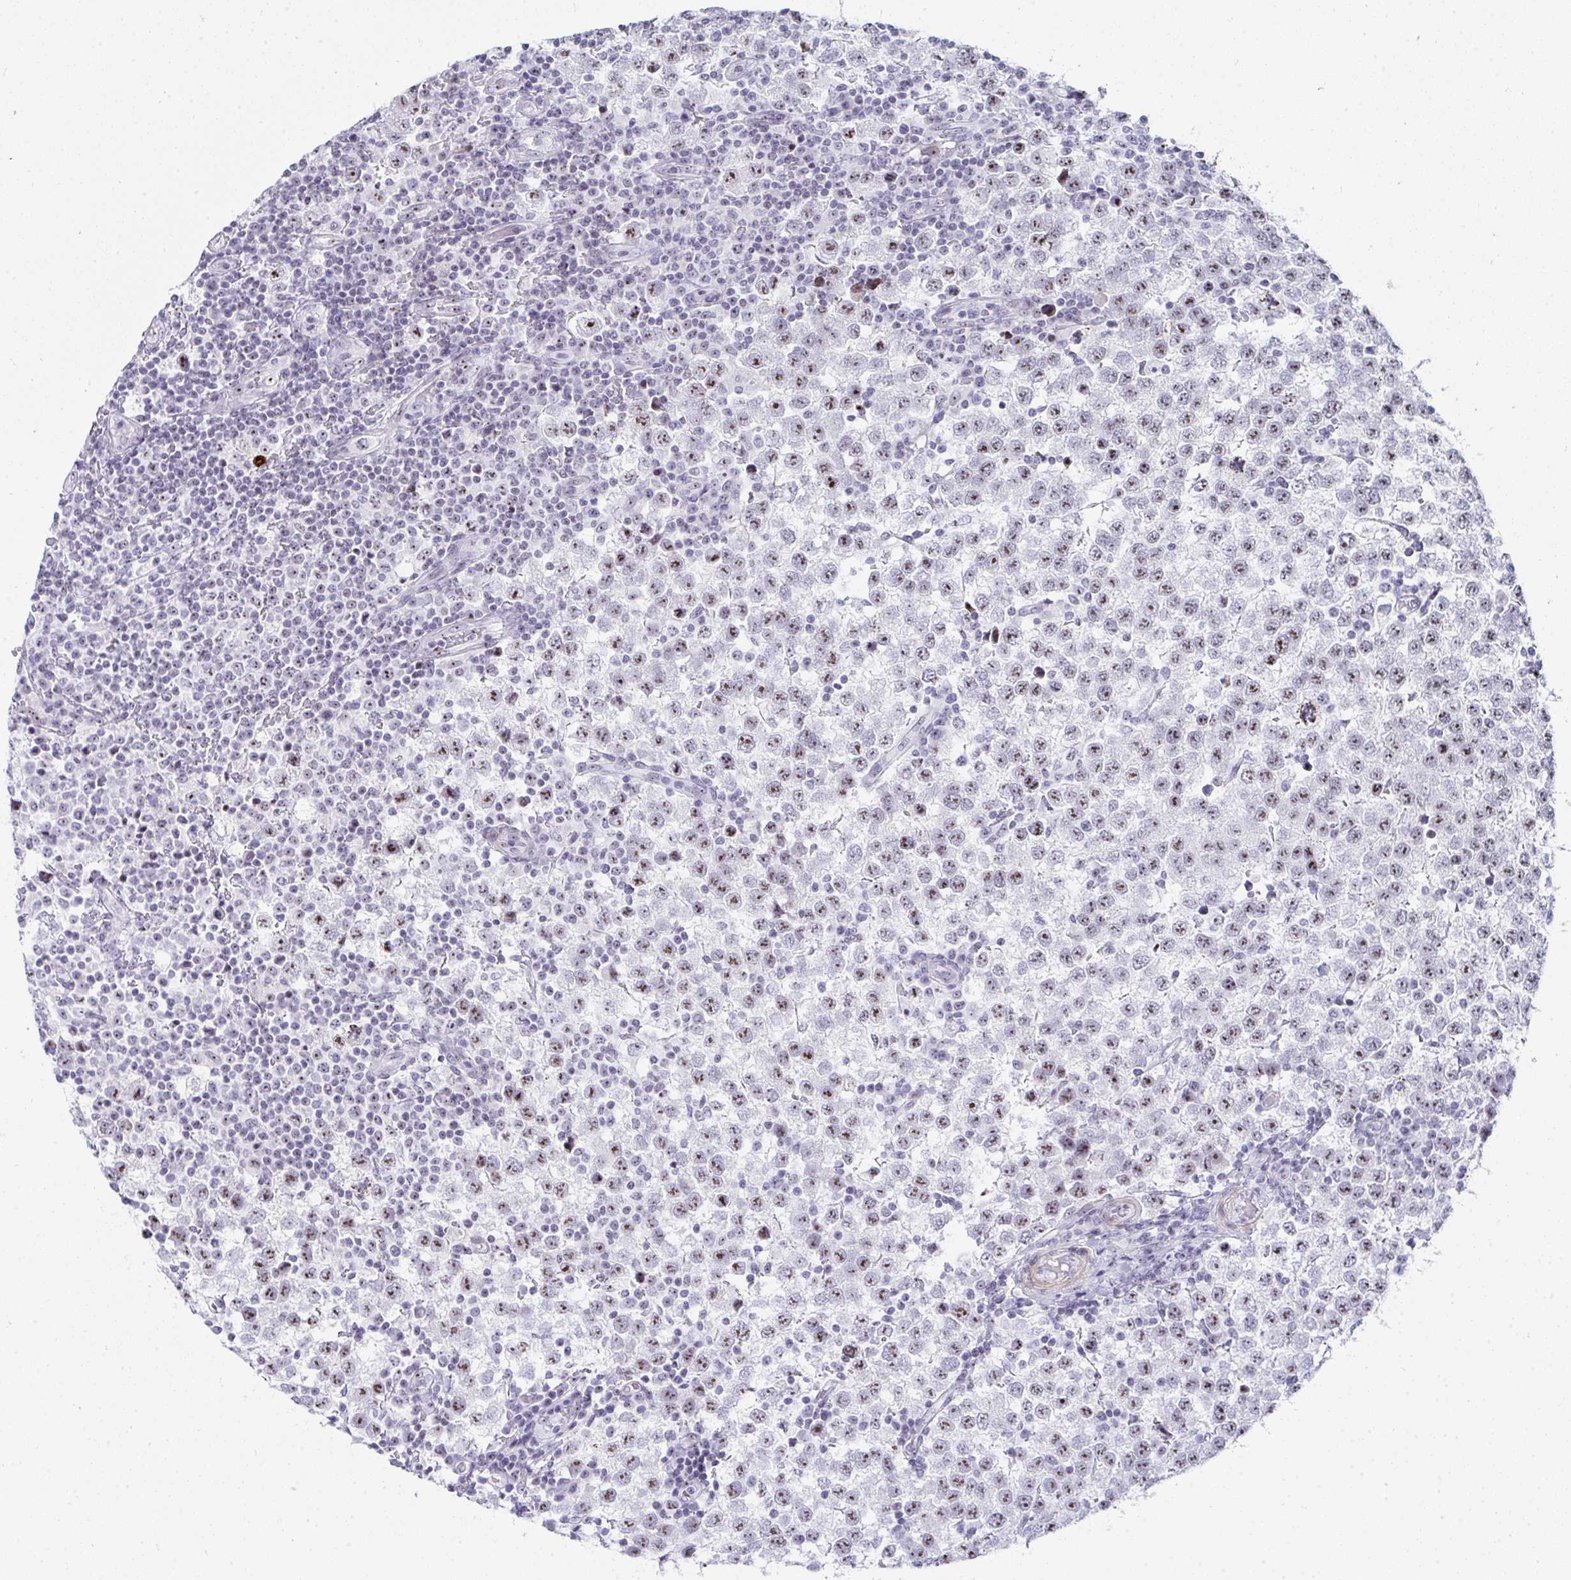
{"staining": {"intensity": "moderate", "quantity": ">75%", "location": "nuclear"}, "tissue": "testis cancer", "cell_type": "Tumor cells", "image_type": "cancer", "snomed": [{"axis": "morphology", "description": "Seminoma, NOS"}, {"axis": "topography", "description": "Testis"}], "caption": "Human testis cancer stained with a brown dye demonstrates moderate nuclear positive staining in about >75% of tumor cells.", "gene": "NOP10", "patient": {"sex": "male", "age": 34}}